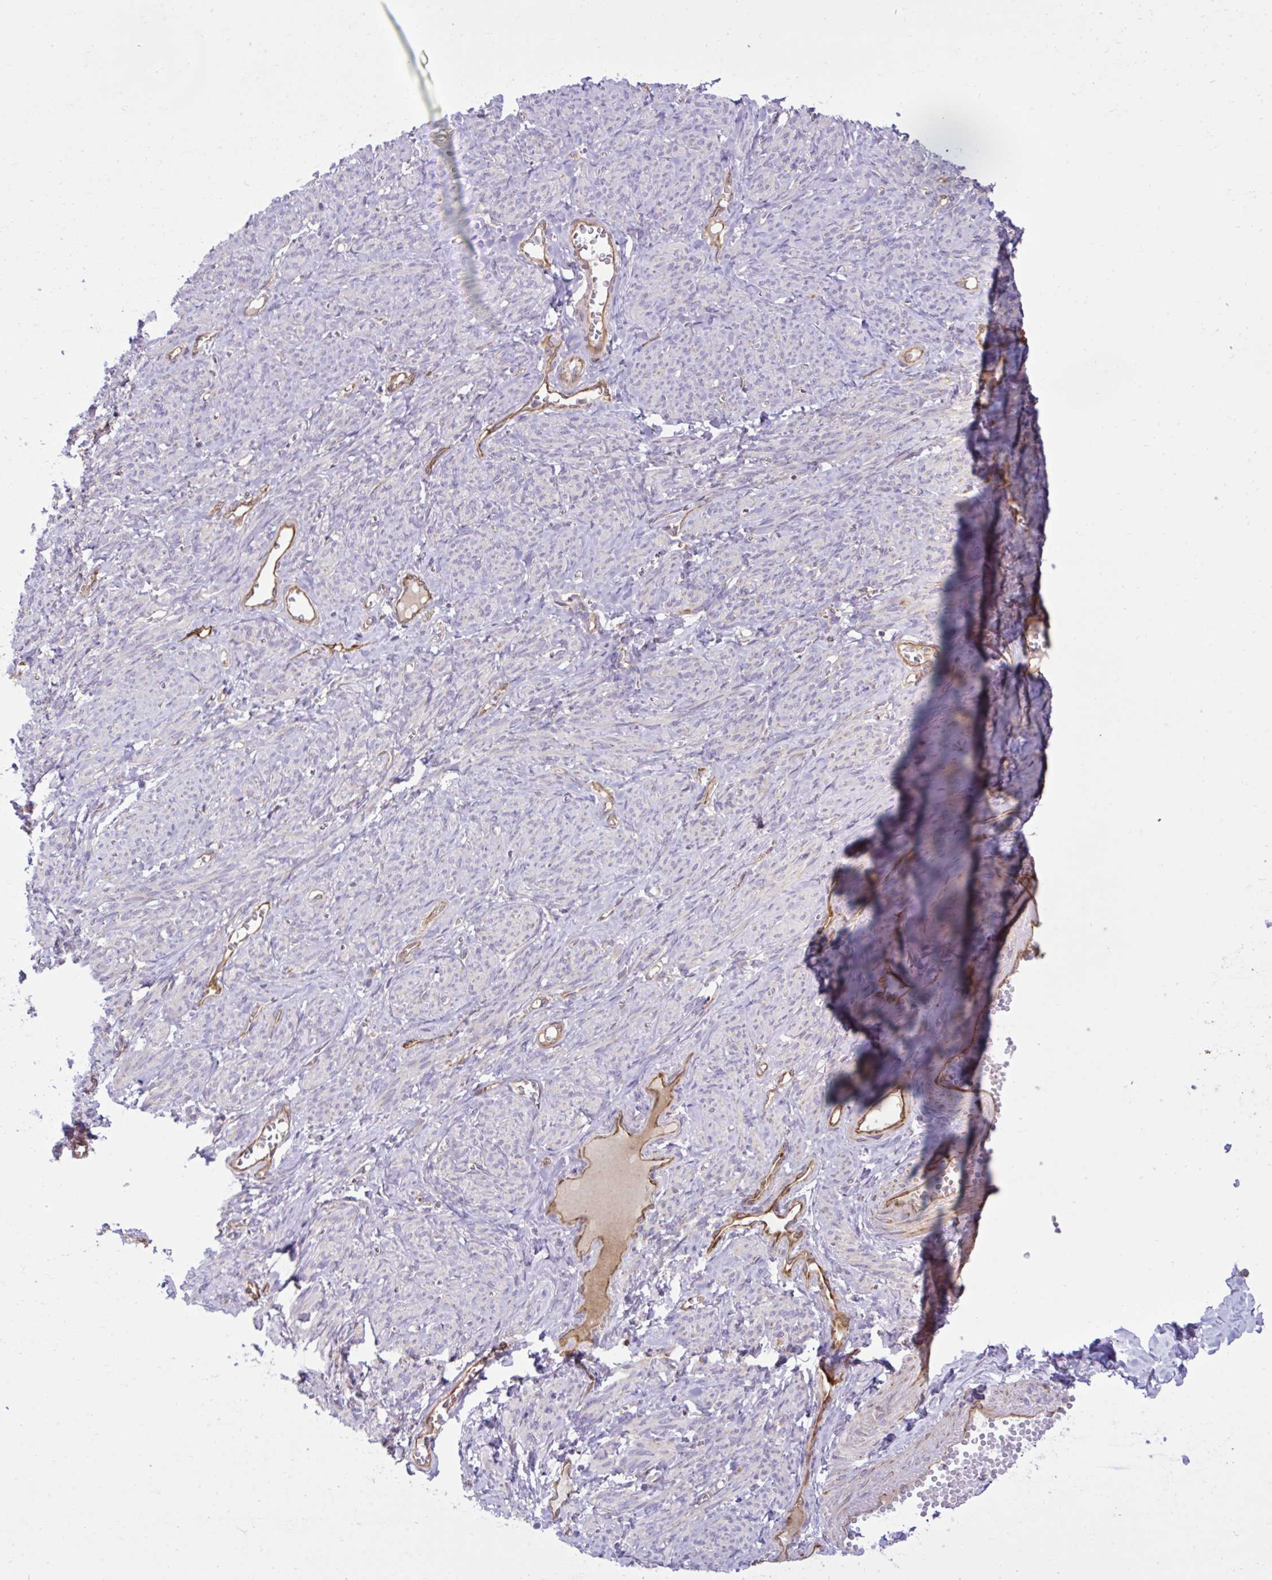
{"staining": {"intensity": "weak", "quantity": "25%-75%", "location": "cytoplasmic/membranous"}, "tissue": "smooth muscle", "cell_type": "Smooth muscle cells", "image_type": "normal", "snomed": [{"axis": "morphology", "description": "Normal tissue, NOS"}, {"axis": "topography", "description": "Smooth muscle"}], "caption": "The photomicrograph exhibits a brown stain indicating the presence of a protein in the cytoplasmic/membranous of smooth muscle cells in smooth muscle. (DAB (3,3'-diaminobenzidine) = brown stain, brightfield microscopy at high magnification).", "gene": "LIMS1", "patient": {"sex": "female", "age": 65}}